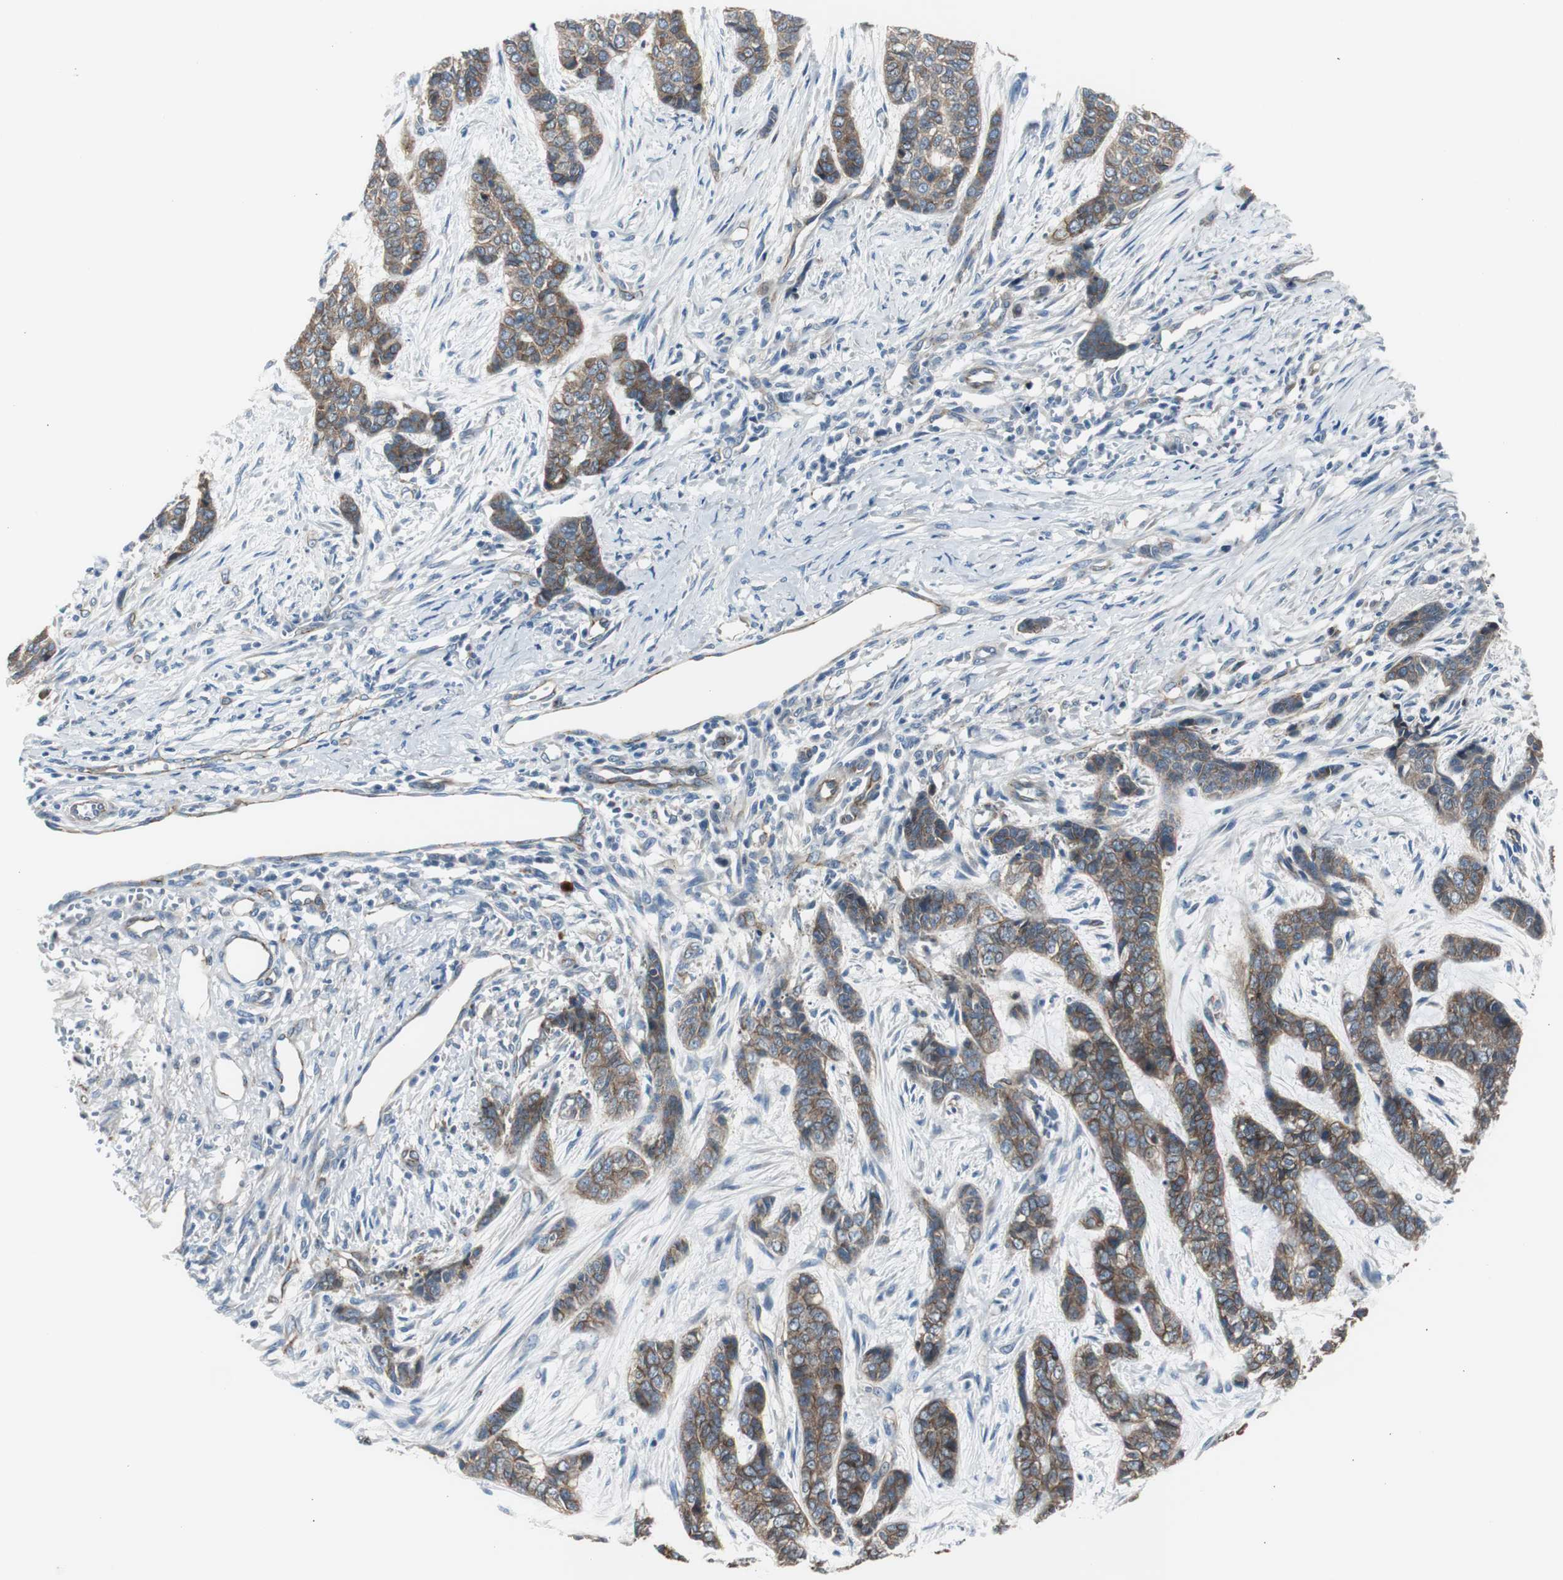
{"staining": {"intensity": "strong", "quantity": ">75%", "location": "cytoplasmic/membranous"}, "tissue": "skin cancer", "cell_type": "Tumor cells", "image_type": "cancer", "snomed": [{"axis": "morphology", "description": "Basal cell carcinoma"}, {"axis": "topography", "description": "Skin"}], "caption": "Protein staining demonstrates strong cytoplasmic/membranous staining in about >75% of tumor cells in skin cancer (basal cell carcinoma).", "gene": "STXBP4", "patient": {"sex": "female", "age": 64}}